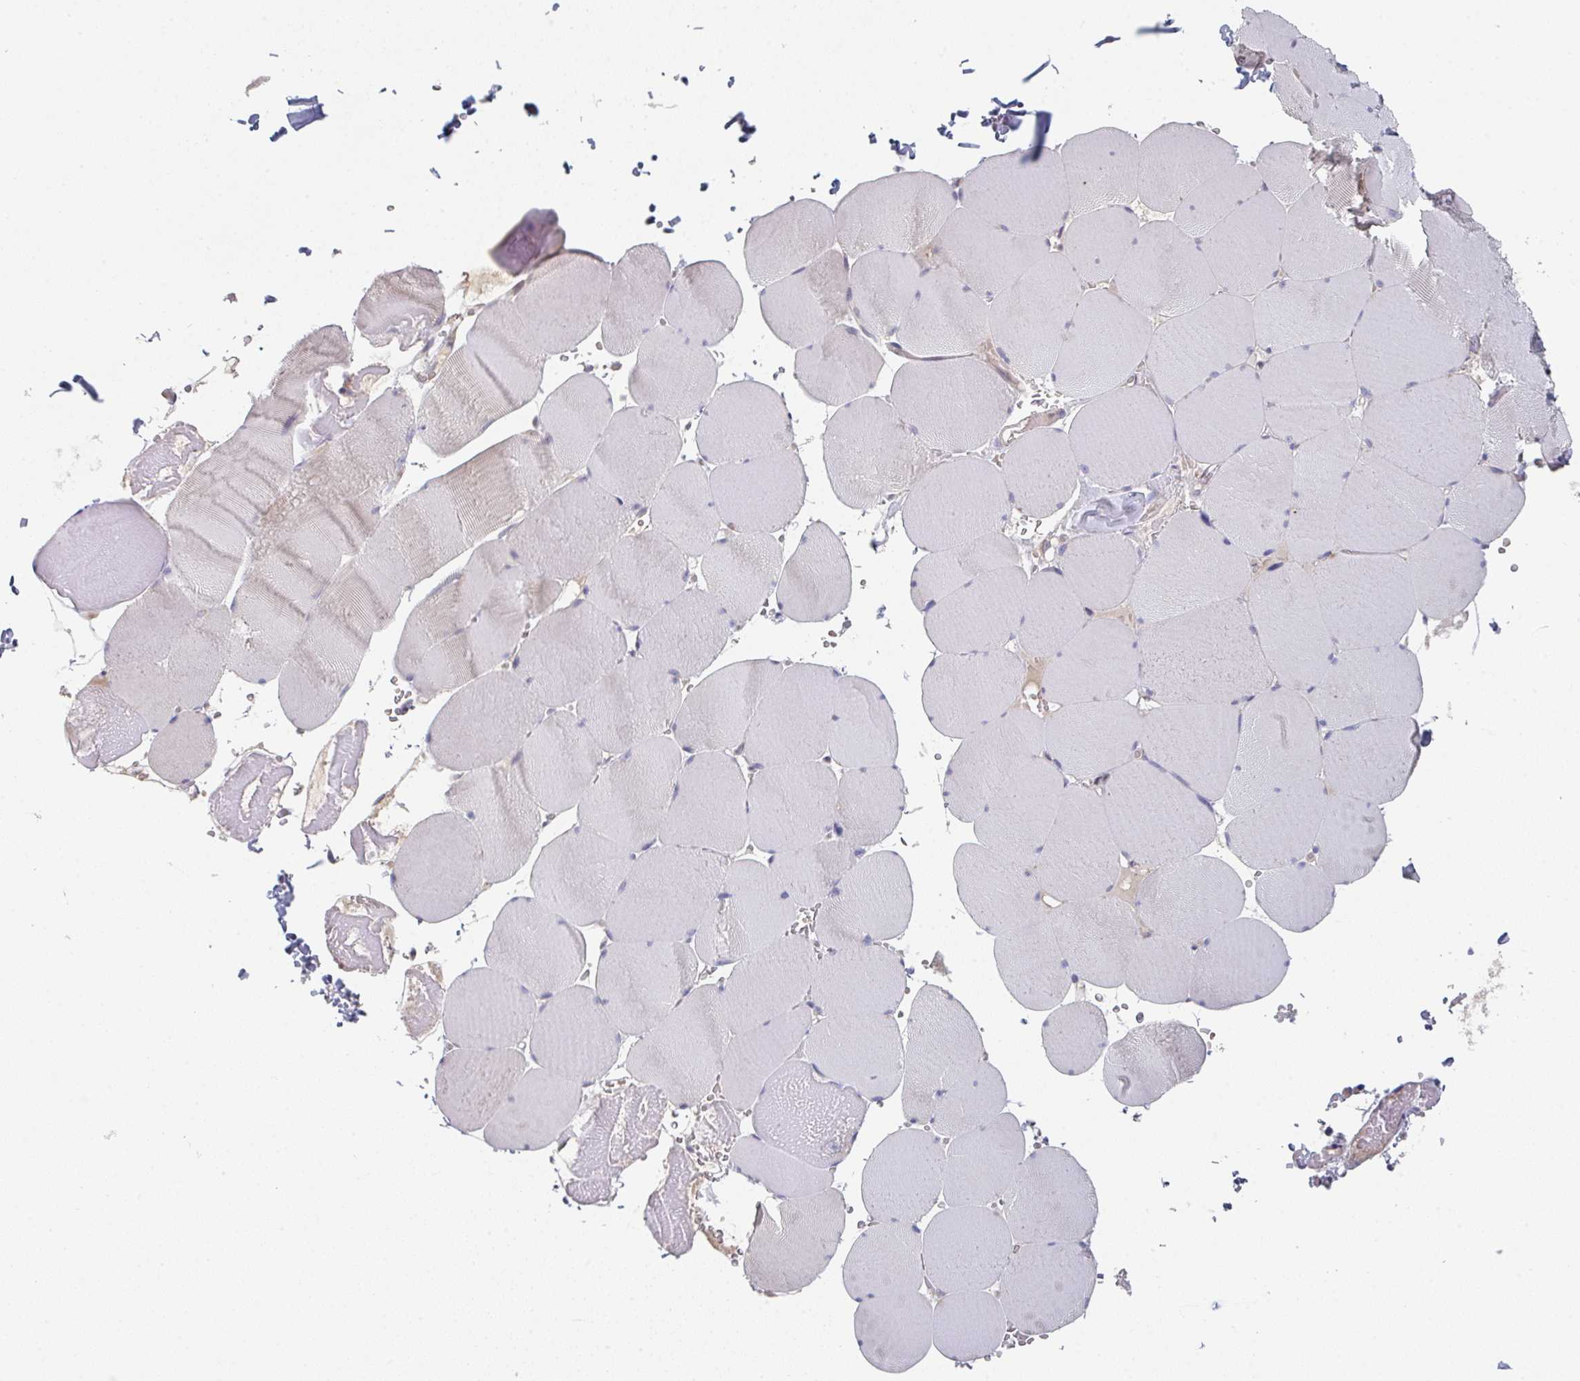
{"staining": {"intensity": "negative", "quantity": "none", "location": "none"}, "tissue": "skeletal muscle", "cell_type": "Myocytes", "image_type": "normal", "snomed": [{"axis": "morphology", "description": "Normal tissue, NOS"}, {"axis": "topography", "description": "Skeletal muscle"}, {"axis": "topography", "description": "Head-Neck"}], "caption": "Micrograph shows no significant protein expression in myocytes of normal skeletal muscle. (Stains: DAB (3,3'-diaminobenzidine) immunohistochemistry with hematoxylin counter stain, Microscopy: brightfield microscopy at high magnification).", "gene": "ELOVL1", "patient": {"sex": "male", "age": 66}}